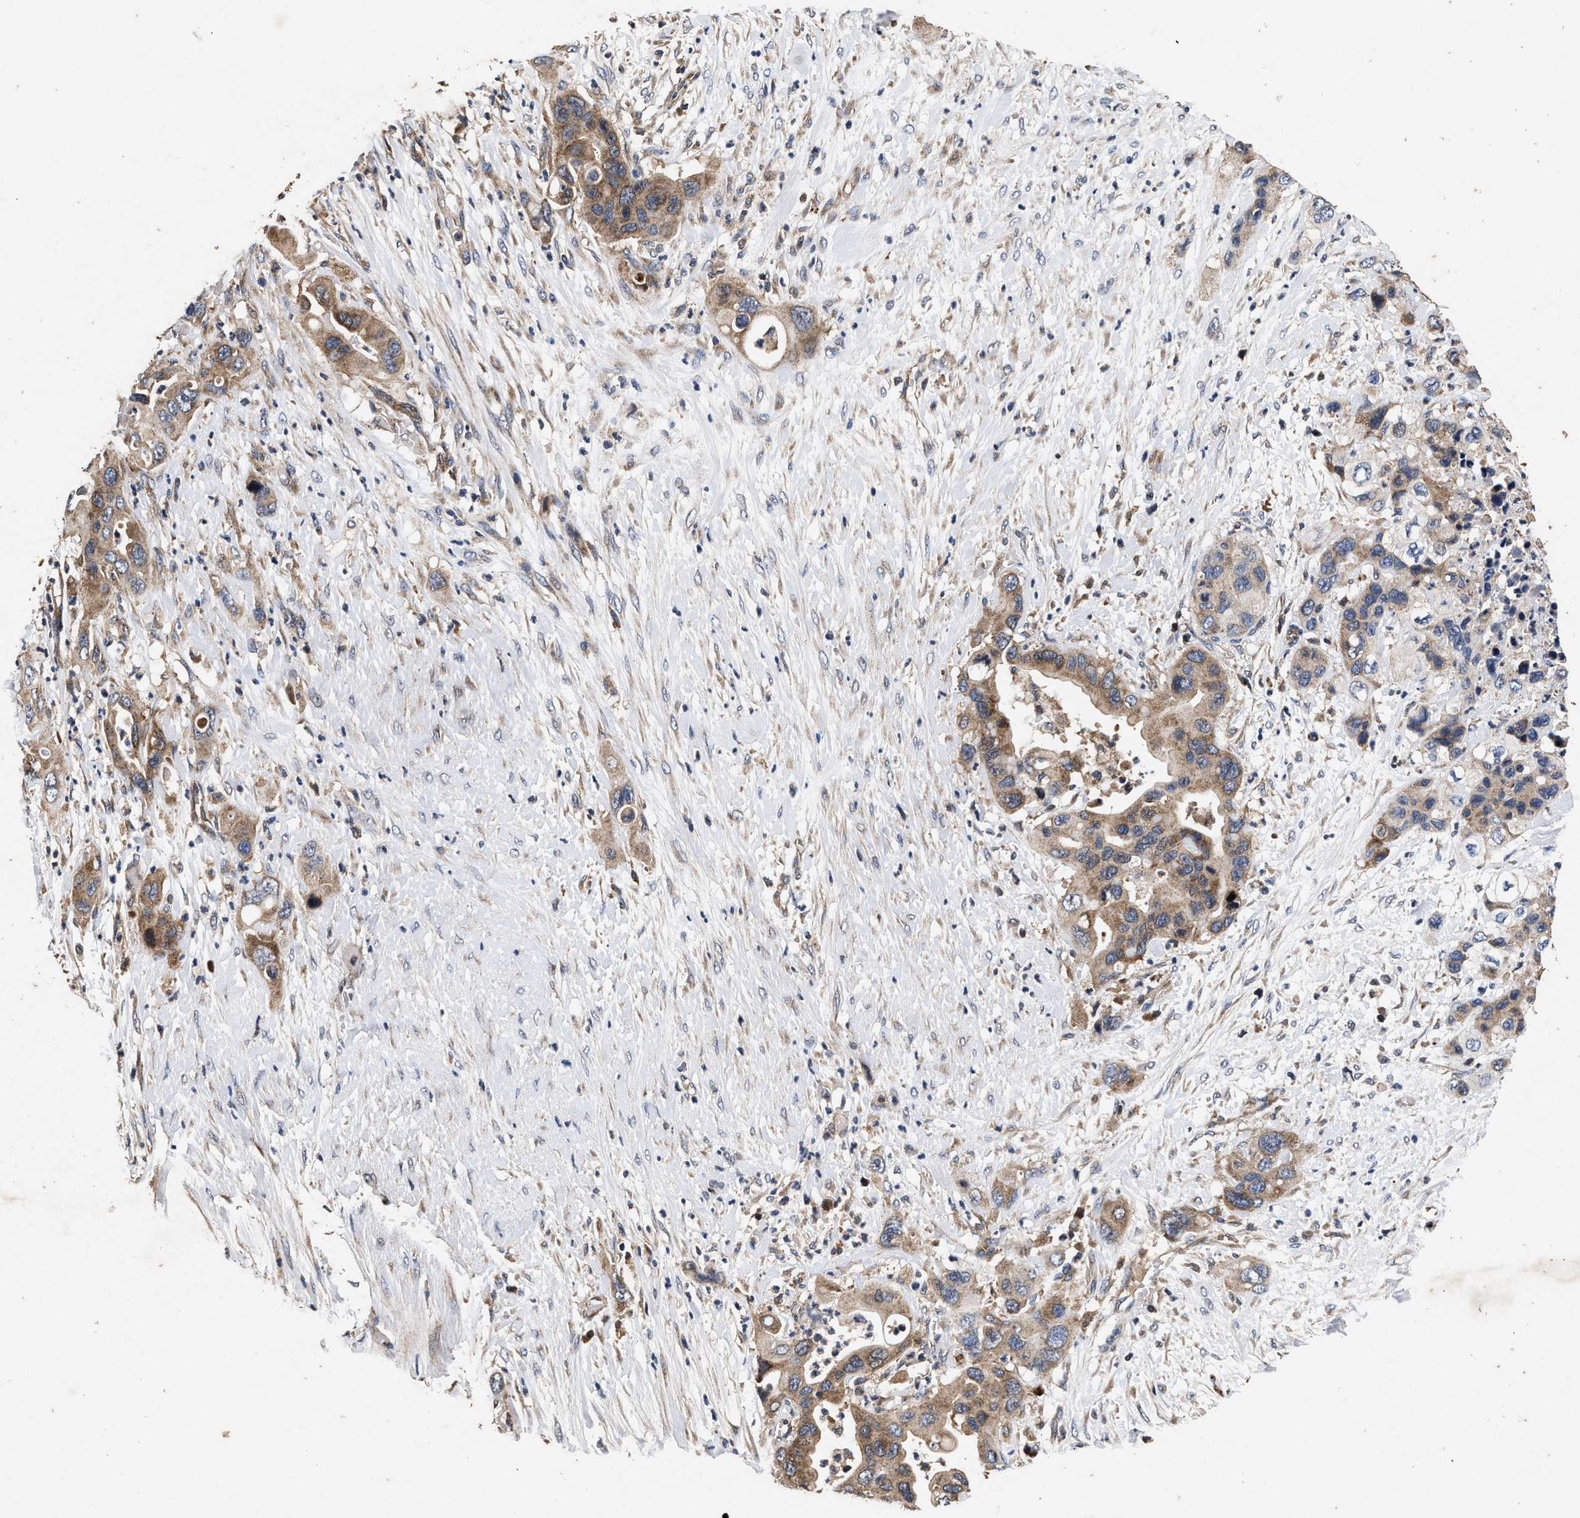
{"staining": {"intensity": "moderate", "quantity": "25%-75%", "location": "cytoplasmic/membranous"}, "tissue": "pancreatic cancer", "cell_type": "Tumor cells", "image_type": "cancer", "snomed": [{"axis": "morphology", "description": "Adenocarcinoma, NOS"}, {"axis": "topography", "description": "Pancreas"}], "caption": "High-power microscopy captured an IHC photomicrograph of pancreatic adenocarcinoma, revealing moderate cytoplasmic/membranous expression in approximately 25%-75% of tumor cells.", "gene": "NFKB2", "patient": {"sex": "female", "age": 71}}